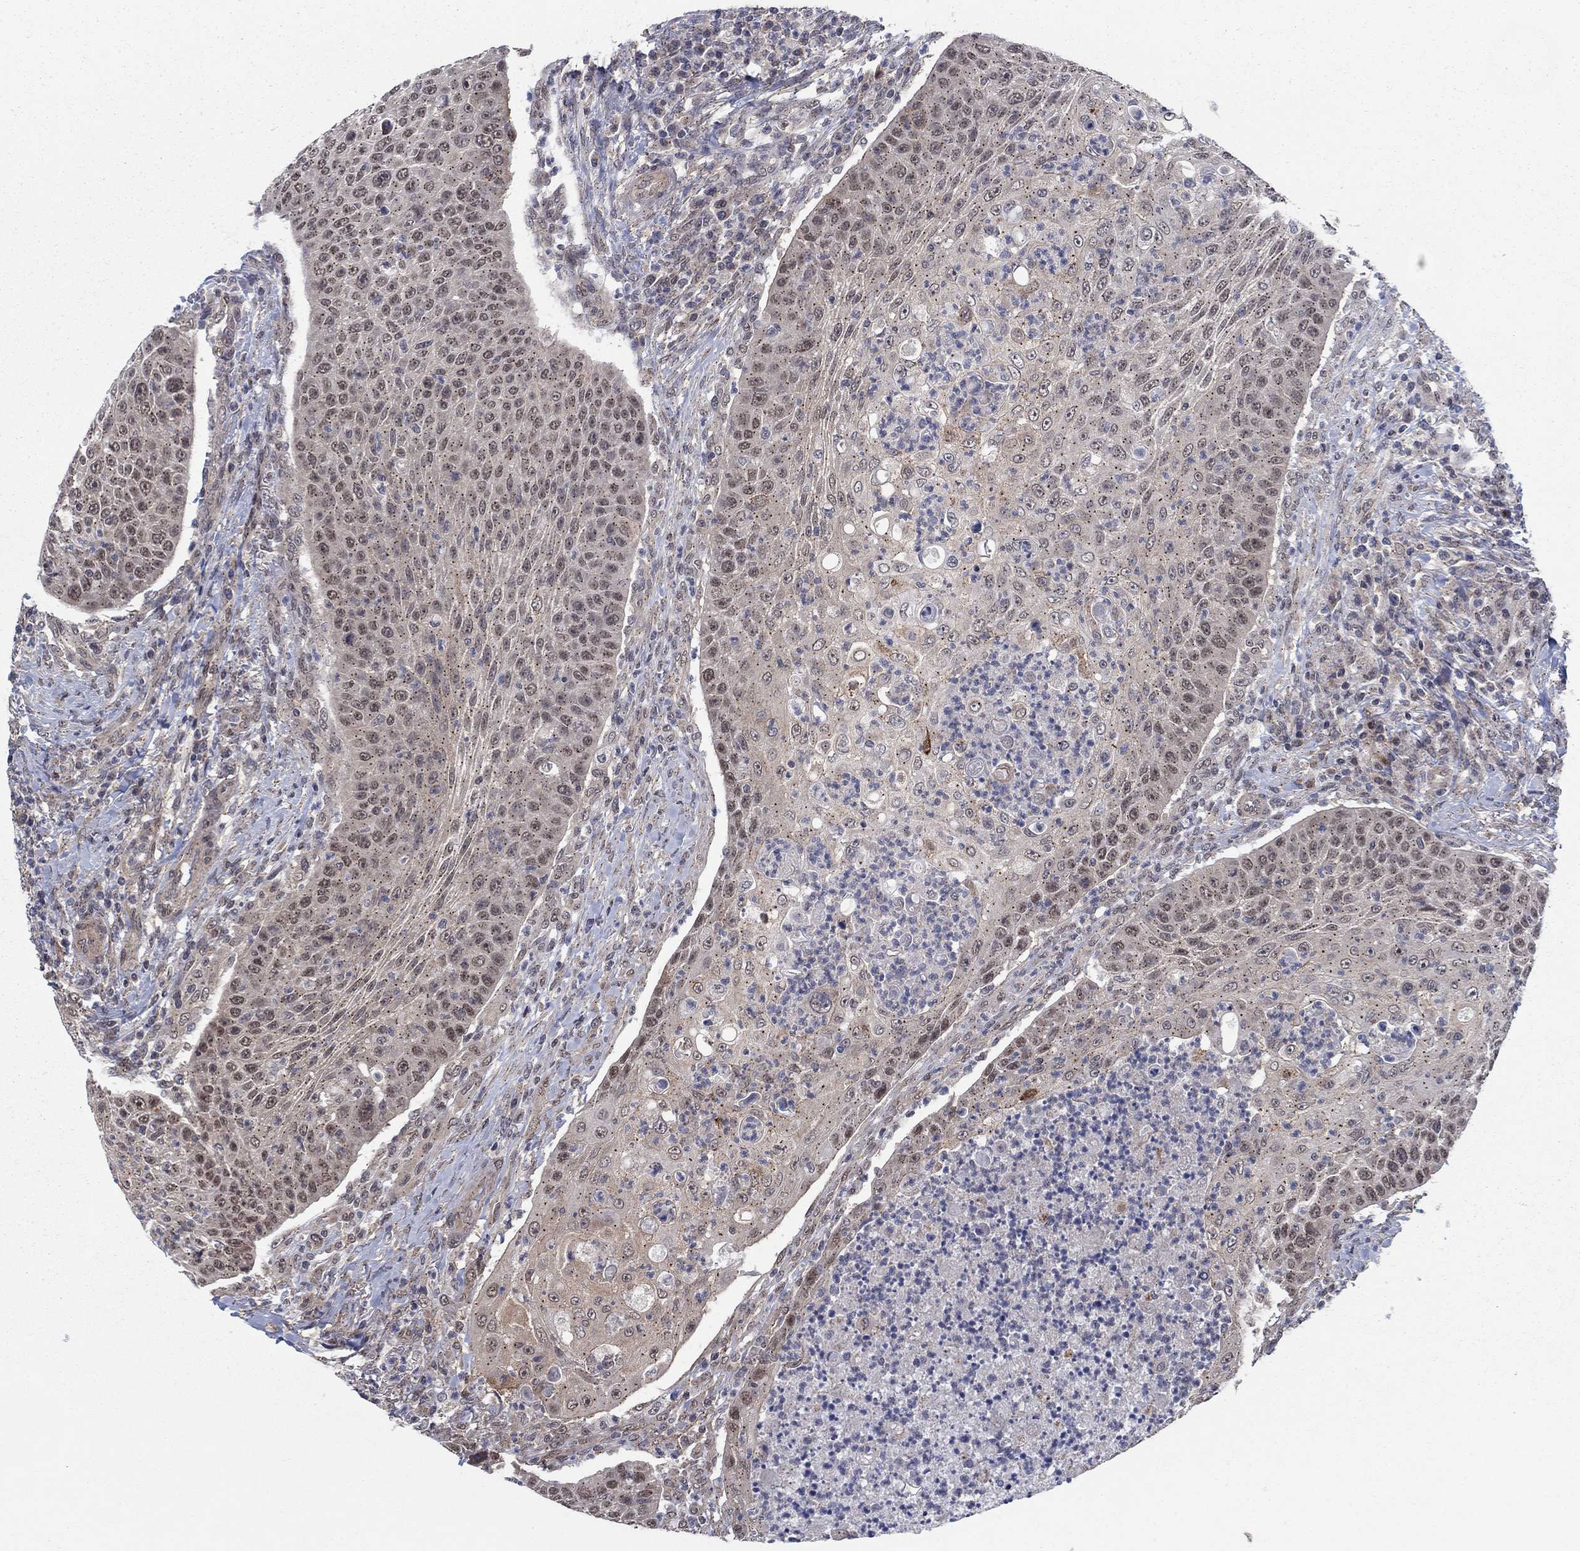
{"staining": {"intensity": "moderate", "quantity": ">75%", "location": "cytoplasmic/membranous"}, "tissue": "head and neck cancer", "cell_type": "Tumor cells", "image_type": "cancer", "snomed": [{"axis": "morphology", "description": "Squamous cell carcinoma, NOS"}, {"axis": "topography", "description": "Head-Neck"}], "caption": "Protein staining exhibits moderate cytoplasmic/membranous positivity in about >75% of tumor cells in squamous cell carcinoma (head and neck). (DAB = brown stain, brightfield microscopy at high magnification).", "gene": "SH3RF1", "patient": {"sex": "male", "age": 69}}